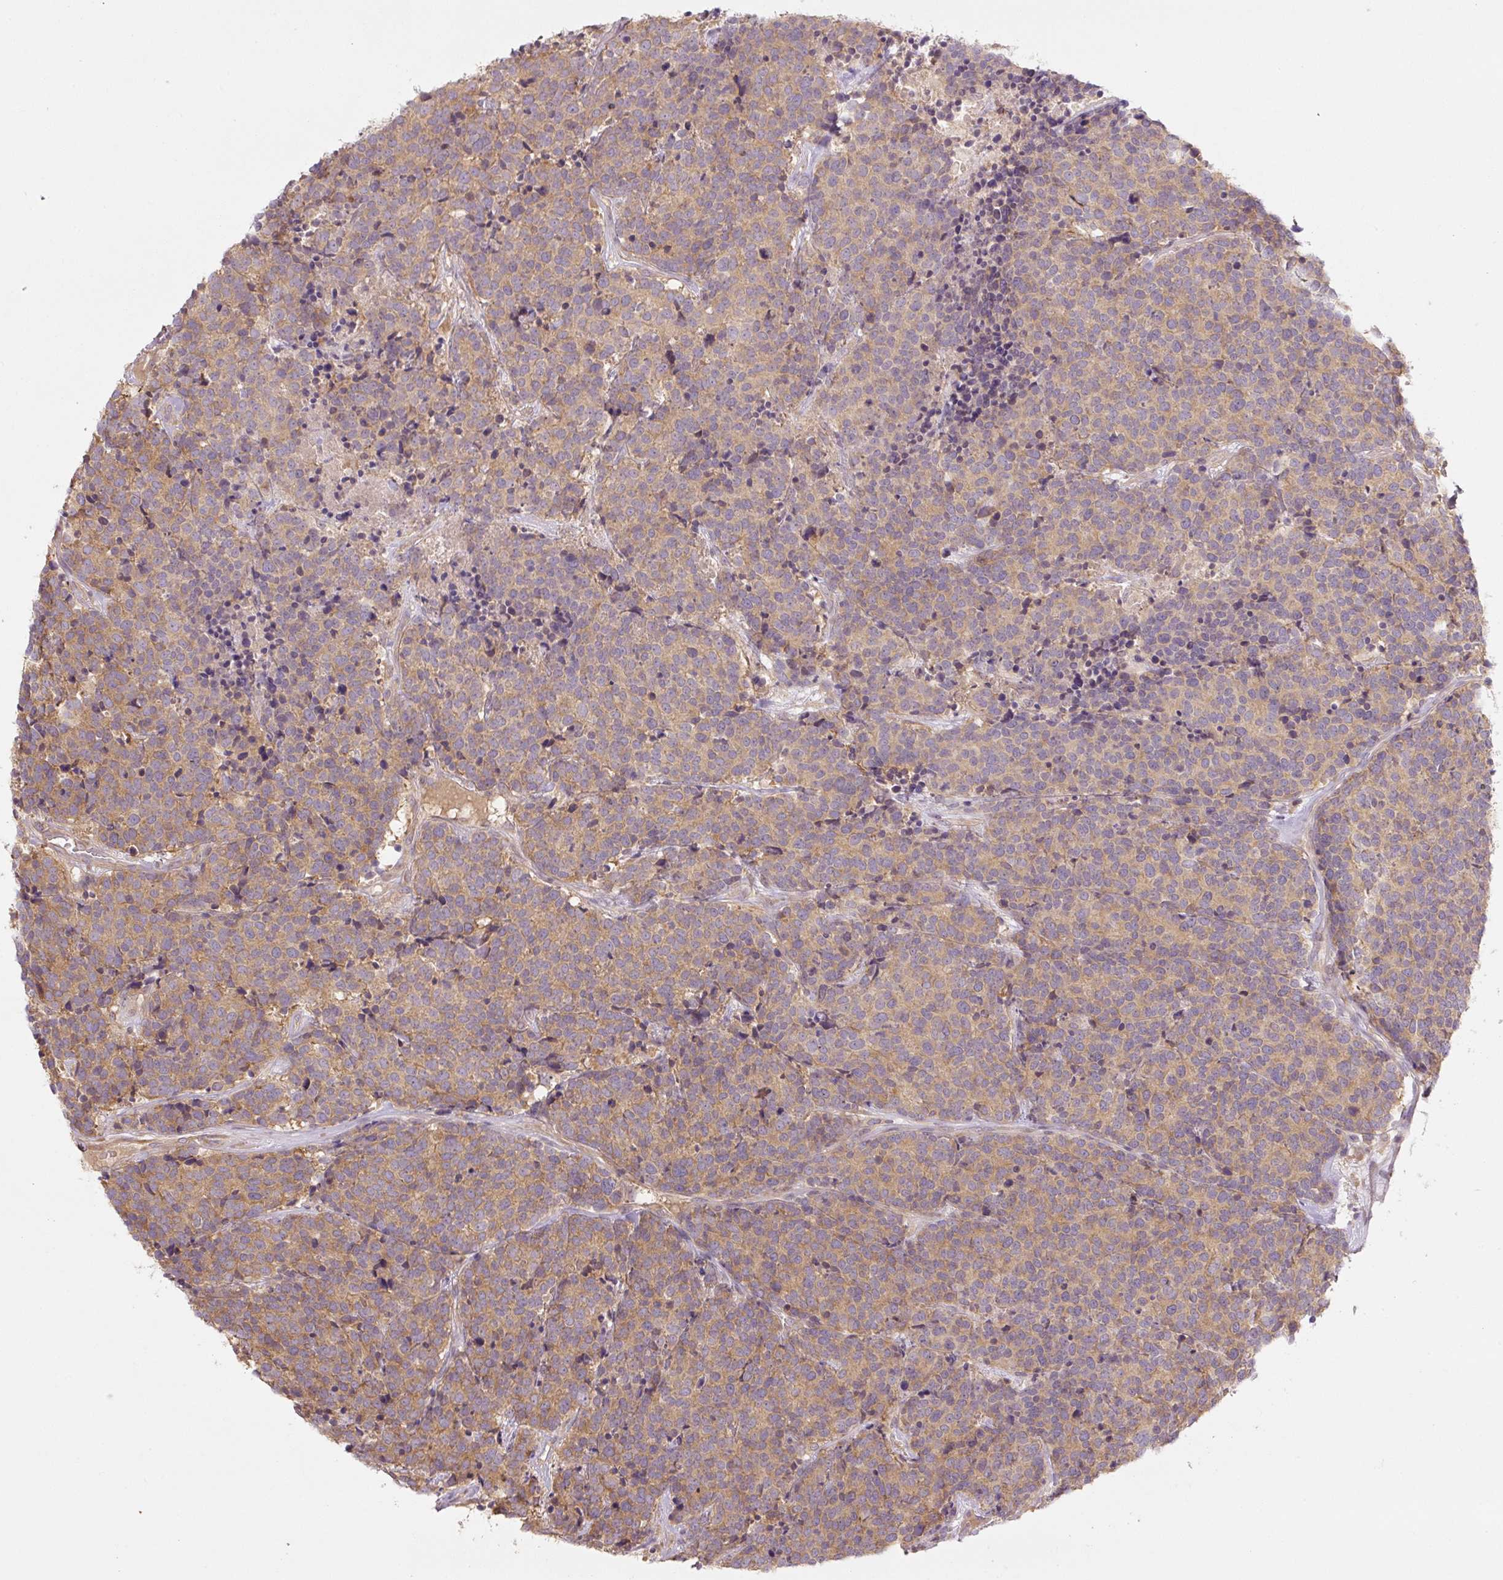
{"staining": {"intensity": "moderate", "quantity": "25%-75%", "location": "cytoplasmic/membranous"}, "tissue": "carcinoid", "cell_type": "Tumor cells", "image_type": "cancer", "snomed": [{"axis": "morphology", "description": "Carcinoid, malignant, NOS"}, {"axis": "topography", "description": "Skin"}], "caption": "Carcinoid (malignant) was stained to show a protein in brown. There is medium levels of moderate cytoplasmic/membranous staining in about 25%-75% of tumor cells.", "gene": "C2orf73", "patient": {"sex": "female", "age": 79}}